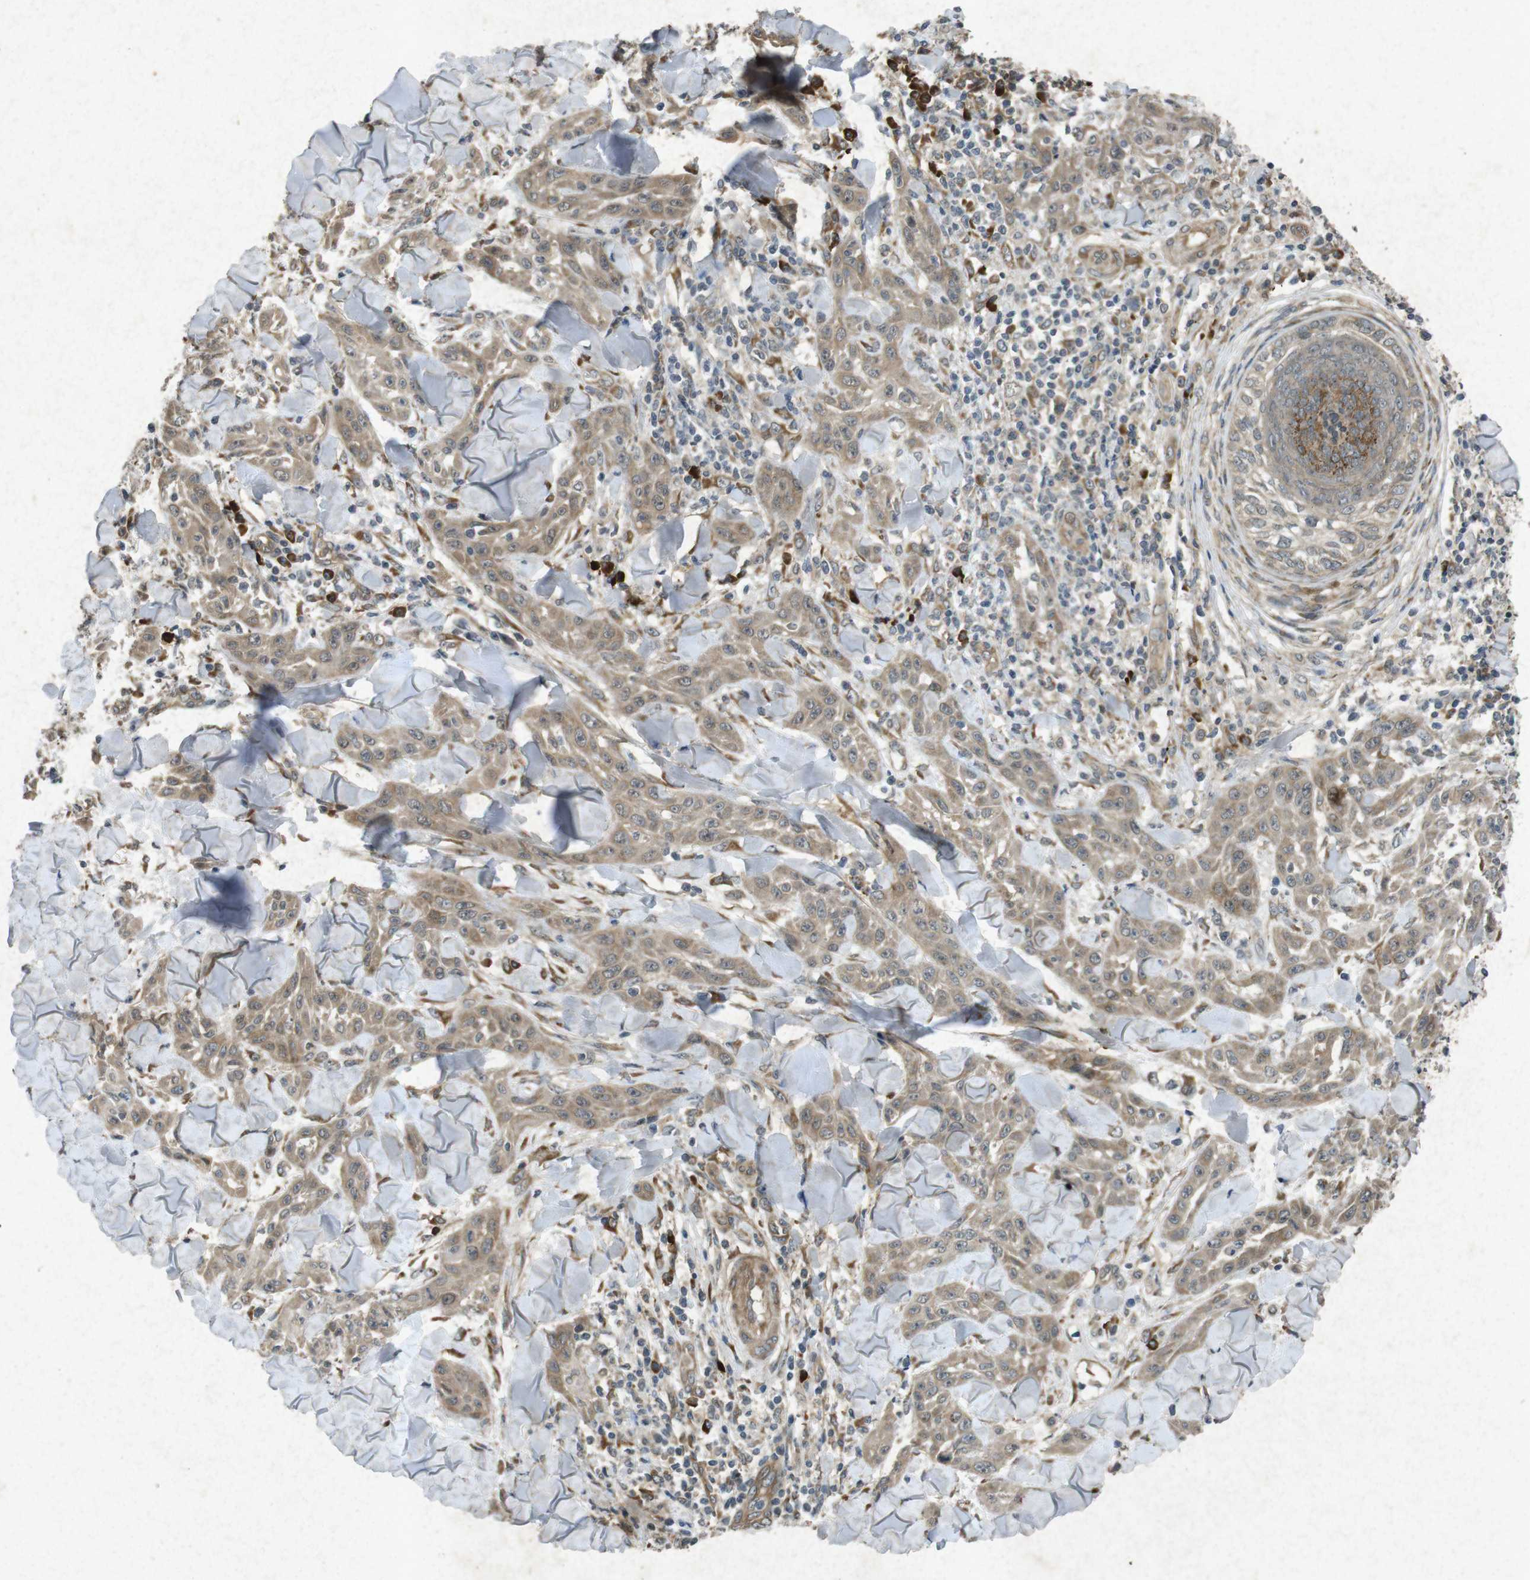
{"staining": {"intensity": "weak", "quantity": ">75%", "location": "cytoplasmic/membranous"}, "tissue": "skin cancer", "cell_type": "Tumor cells", "image_type": "cancer", "snomed": [{"axis": "morphology", "description": "Squamous cell carcinoma, NOS"}, {"axis": "topography", "description": "Skin"}], "caption": "An image of squamous cell carcinoma (skin) stained for a protein shows weak cytoplasmic/membranous brown staining in tumor cells.", "gene": "FLCN", "patient": {"sex": "male", "age": 24}}